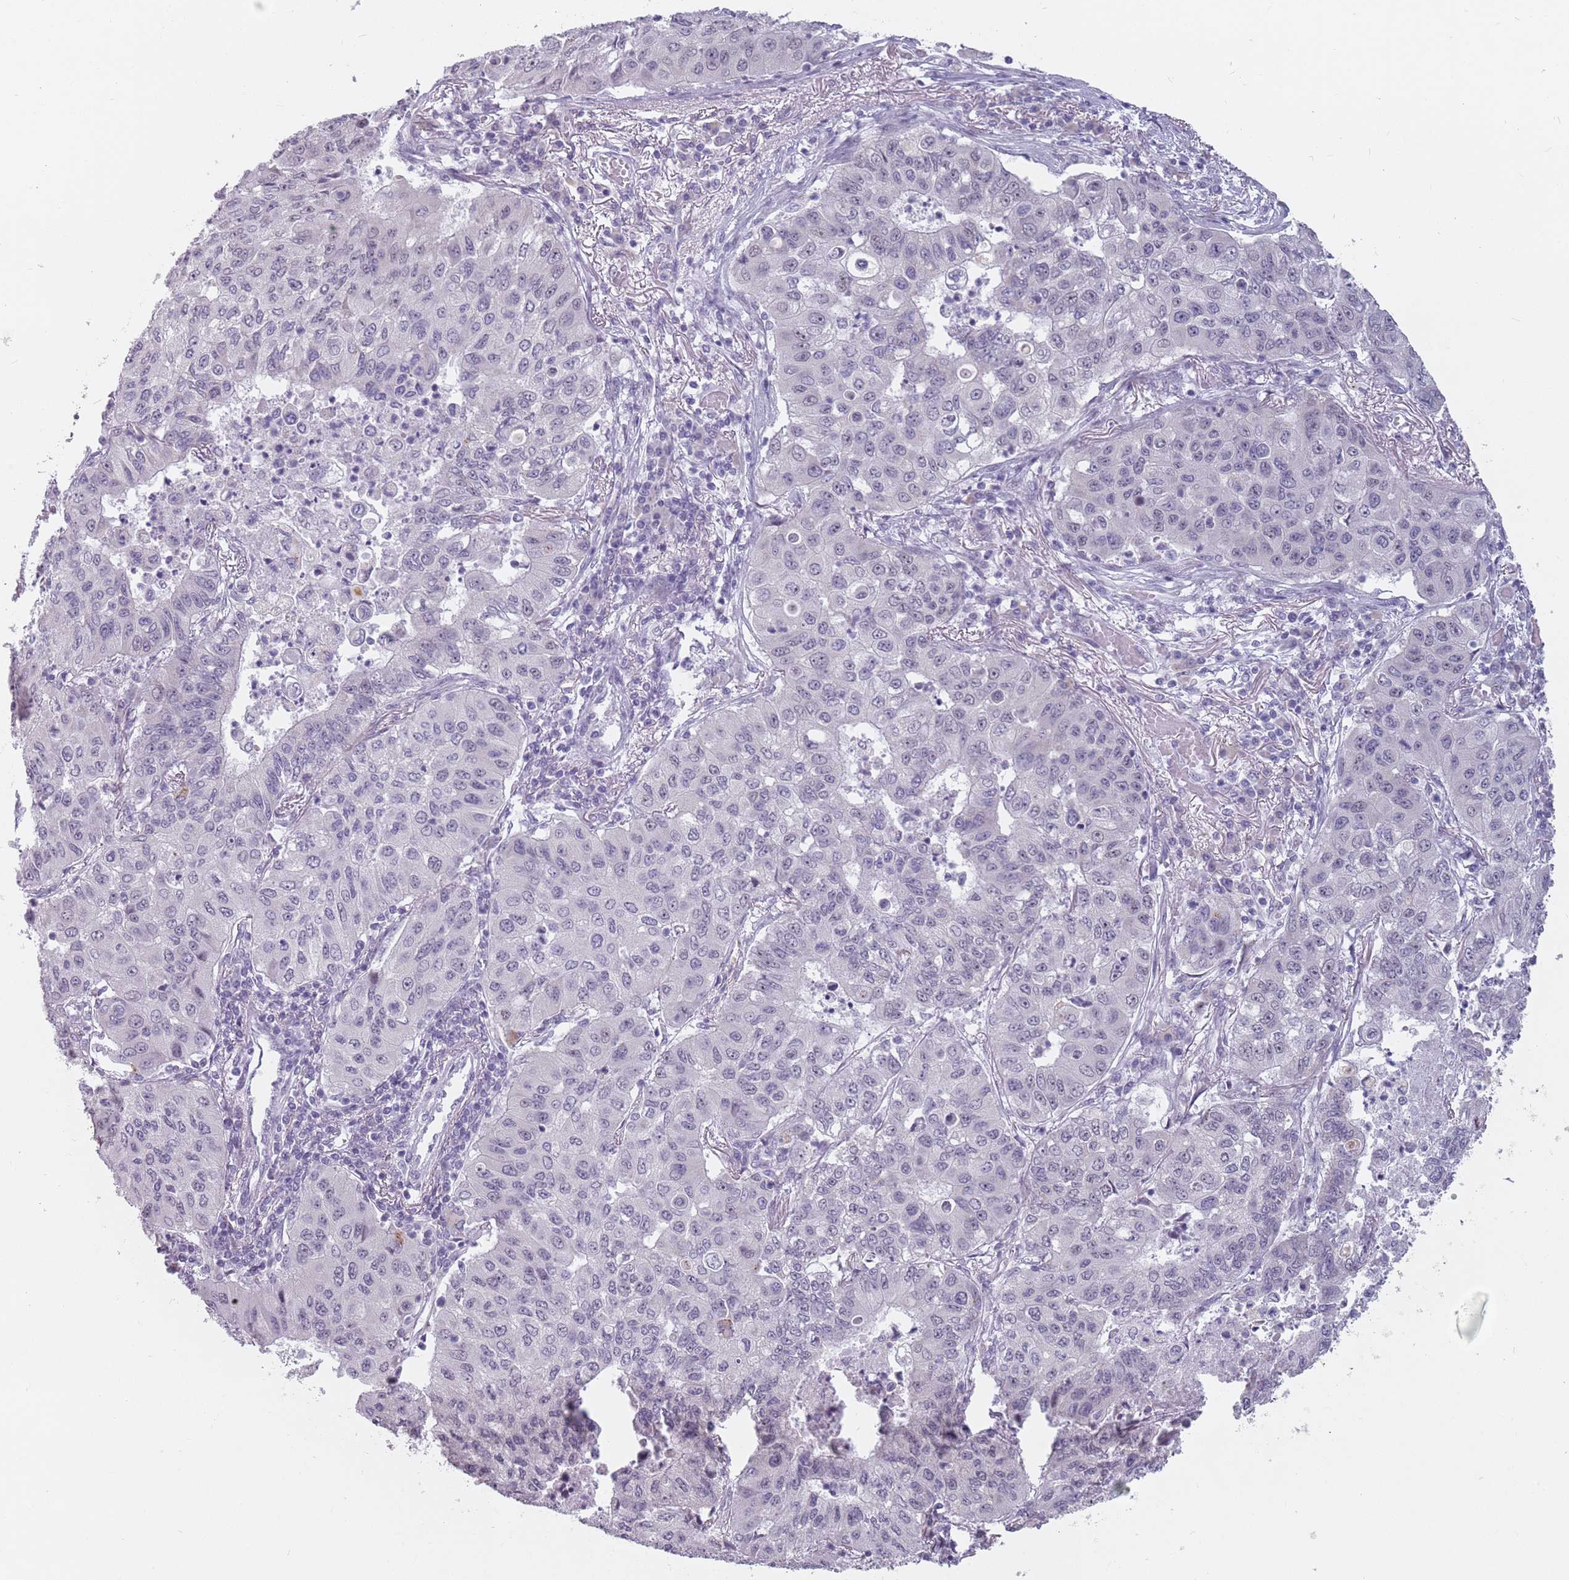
{"staining": {"intensity": "negative", "quantity": "none", "location": "none"}, "tissue": "lung cancer", "cell_type": "Tumor cells", "image_type": "cancer", "snomed": [{"axis": "morphology", "description": "Squamous cell carcinoma, NOS"}, {"axis": "topography", "description": "Lung"}], "caption": "This is a photomicrograph of IHC staining of lung squamous cell carcinoma, which shows no staining in tumor cells.", "gene": "PTCHD1", "patient": {"sex": "male", "age": 74}}